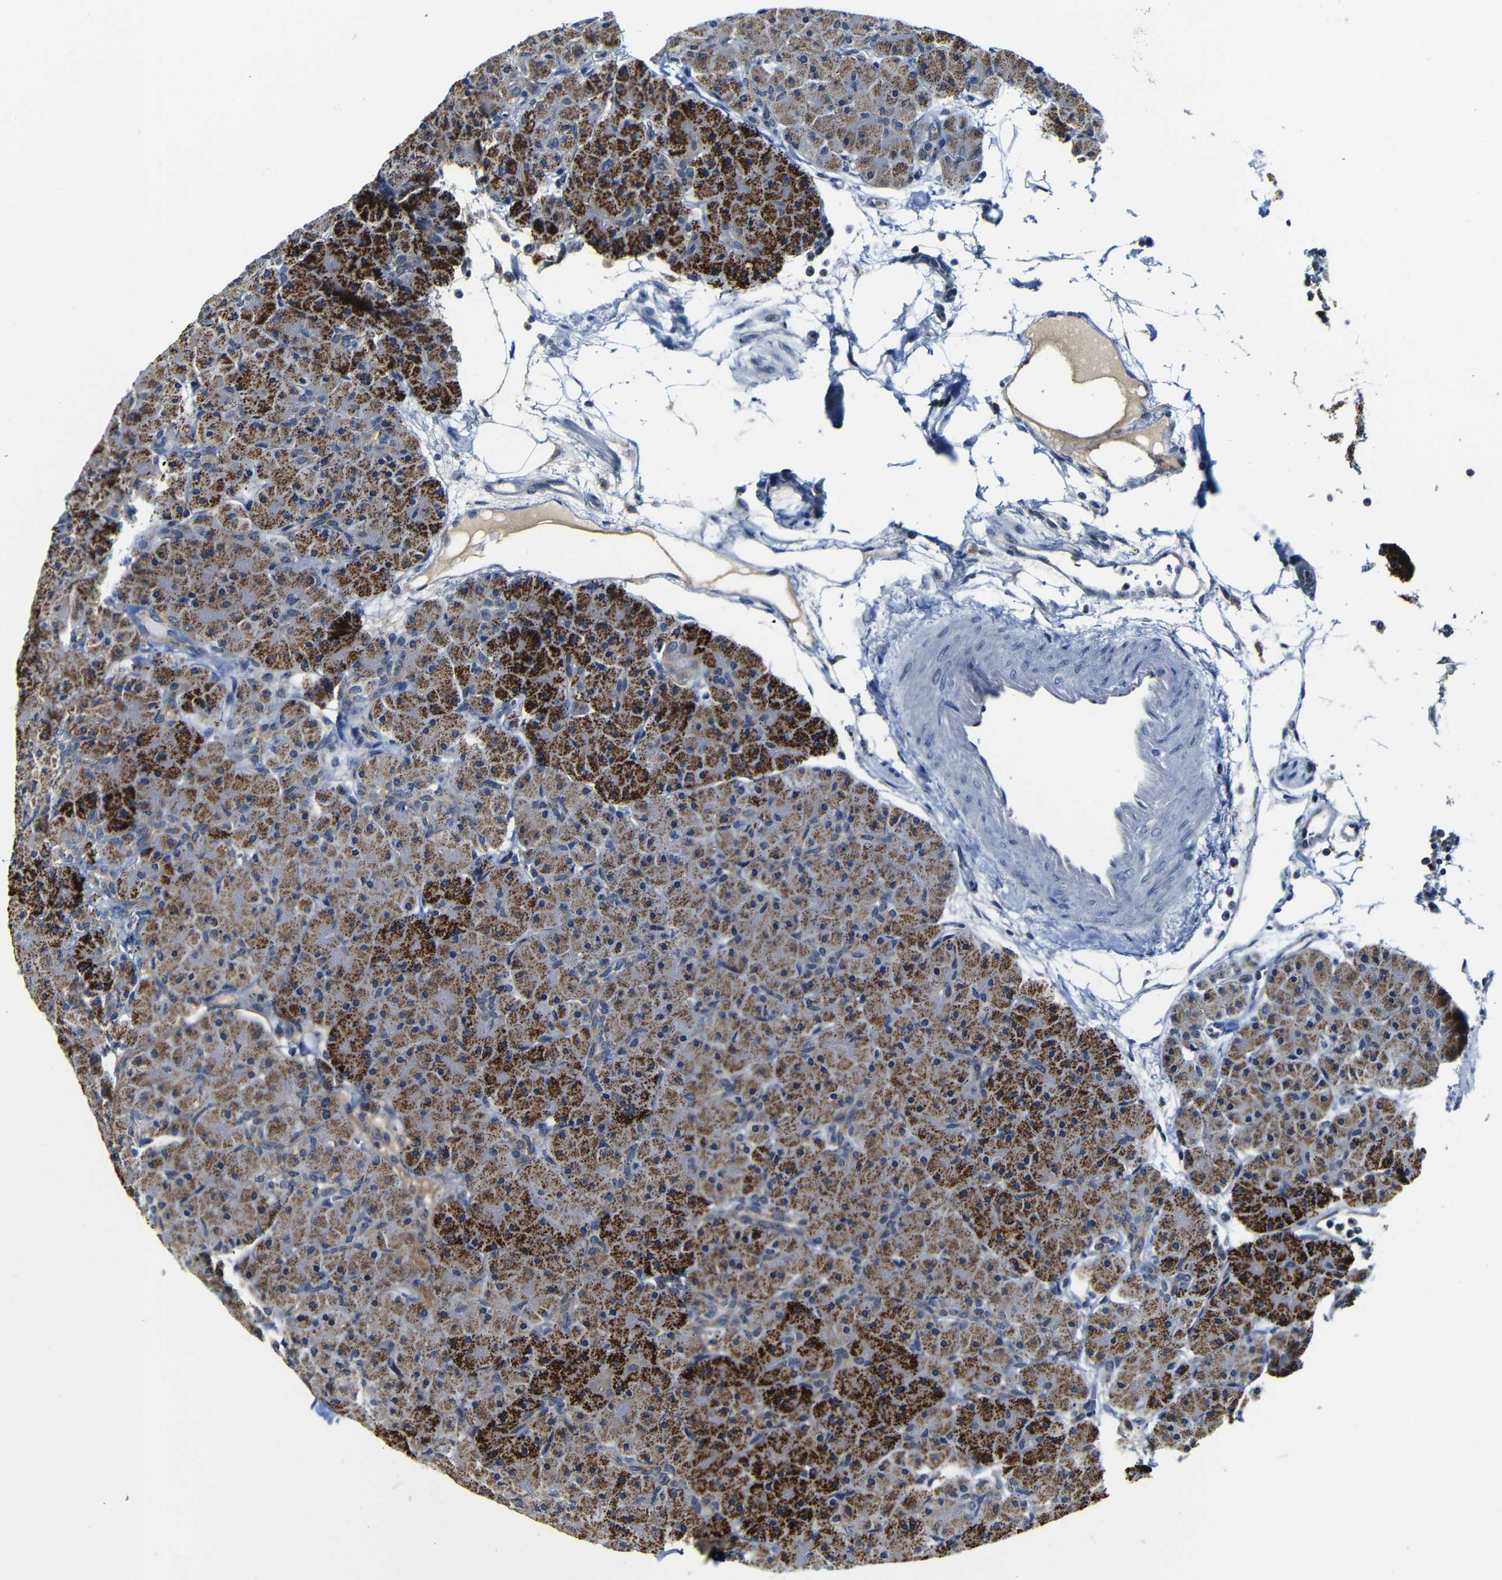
{"staining": {"intensity": "strong", "quantity": ">75%", "location": "cytoplasmic/membranous"}, "tissue": "pancreas", "cell_type": "Exocrine glandular cells", "image_type": "normal", "snomed": [{"axis": "morphology", "description": "Normal tissue, NOS"}, {"axis": "topography", "description": "Pancreas"}], "caption": "Strong cytoplasmic/membranous positivity is appreciated in about >75% of exocrine glandular cells in normal pancreas. (Brightfield microscopy of DAB IHC at high magnification).", "gene": "FURIN", "patient": {"sex": "male", "age": 66}}